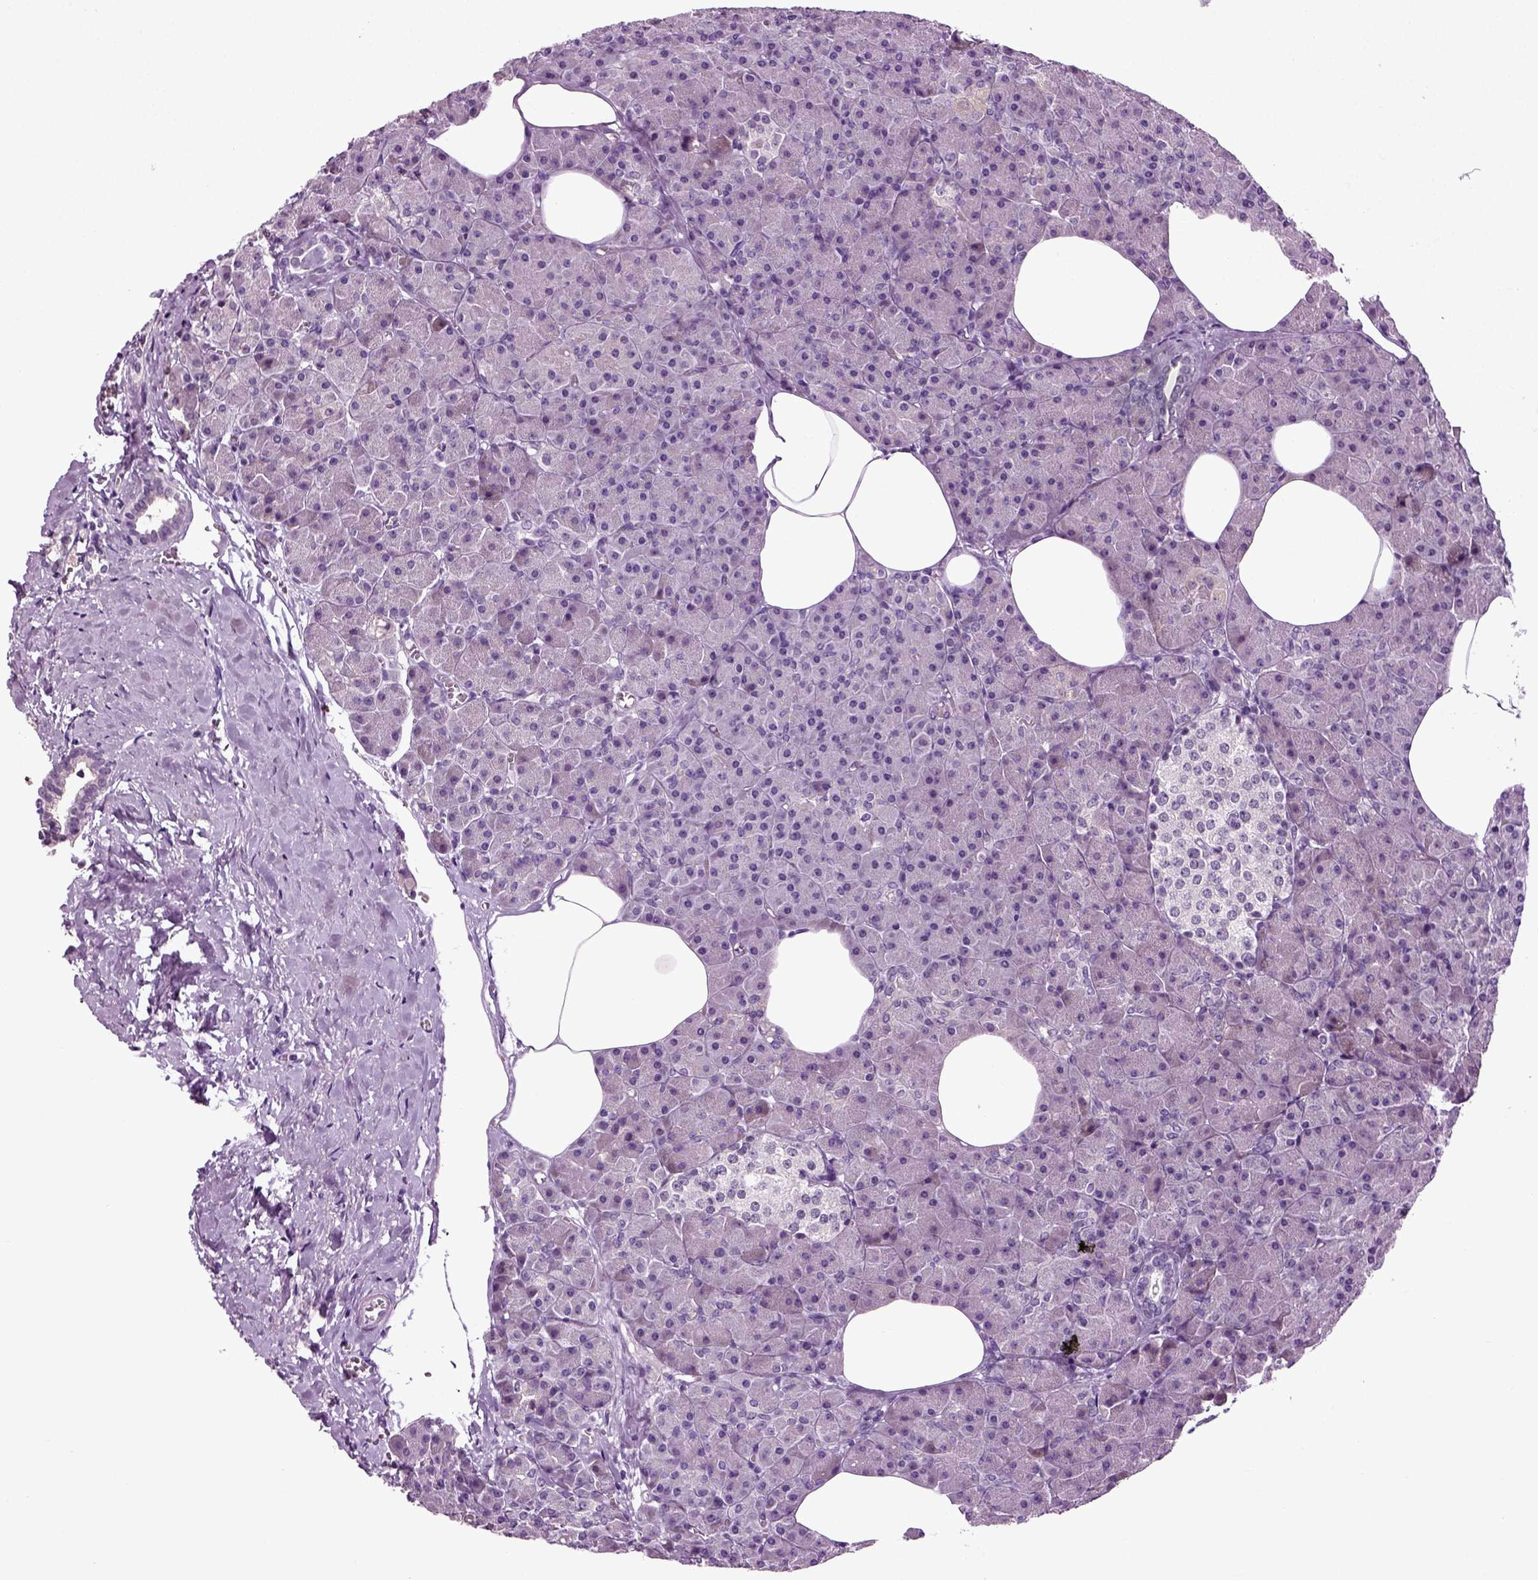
{"staining": {"intensity": "negative", "quantity": "none", "location": "none"}, "tissue": "pancreas", "cell_type": "Exocrine glandular cells", "image_type": "normal", "snomed": [{"axis": "morphology", "description": "Normal tissue, NOS"}, {"axis": "topography", "description": "Pancreas"}], "caption": "Histopathology image shows no protein staining in exocrine glandular cells of benign pancreas.", "gene": "SPATA17", "patient": {"sex": "female", "age": 45}}